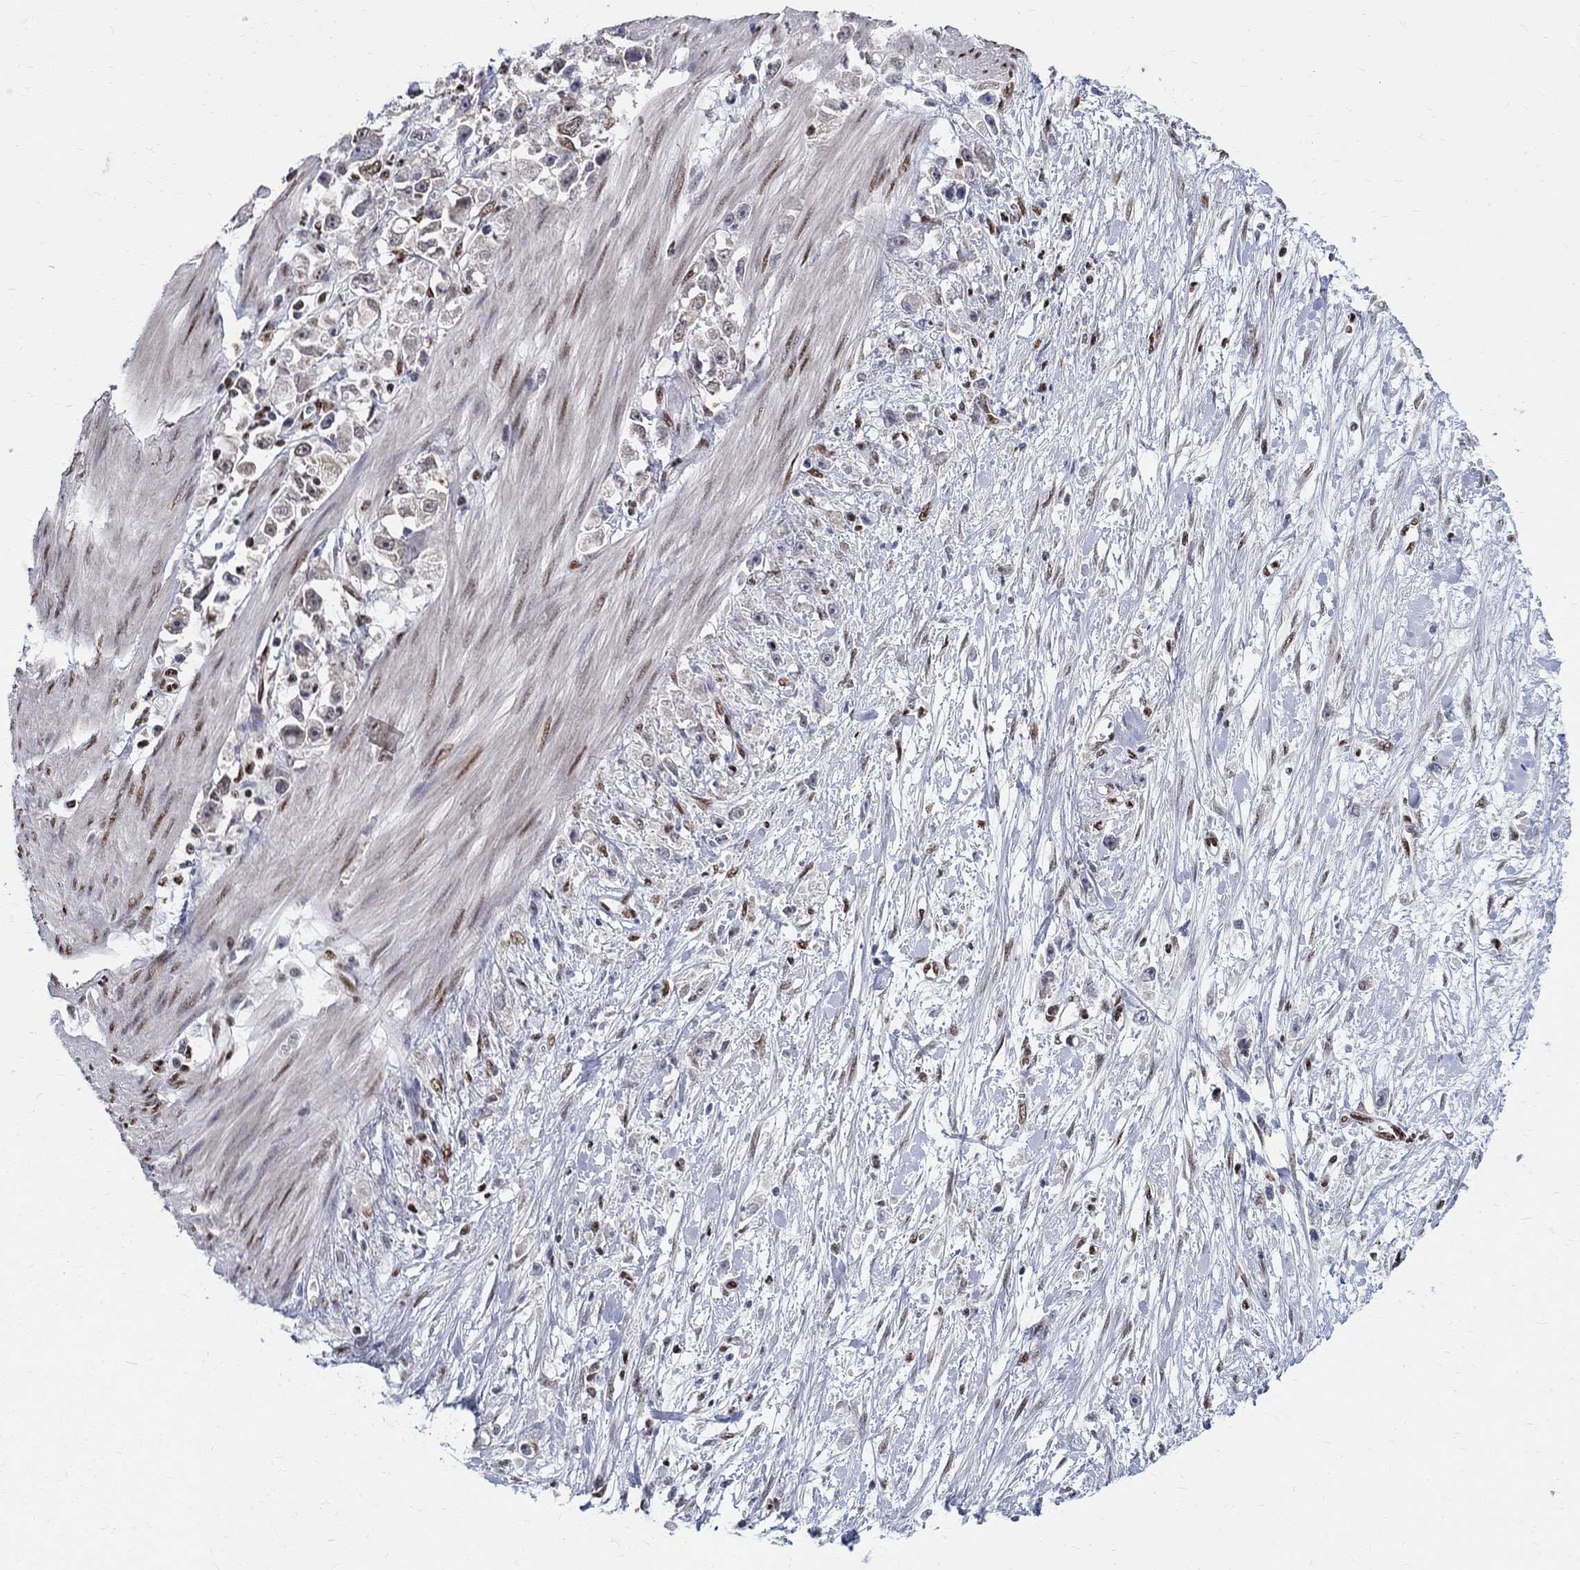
{"staining": {"intensity": "weak", "quantity": "<25%", "location": "nuclear"}, "tissue": "stomach cancer", "cell_type": "Tumor cells", "image_type": "cancer", "snomed": [{"axis": "morphology", "description": "Adenocarcinoma, NOS"}, {"axis": "topography", "description": "Stomach"}], "caption": "High power microscopy micrograph of an immunohistochemistry (IHC) micrograph of stomach cancer (adenocarcinoma), revealing no significant expression in tumor cells.", "gene": "FBXO16", "patient": {"sex": "female", "age": 59}}